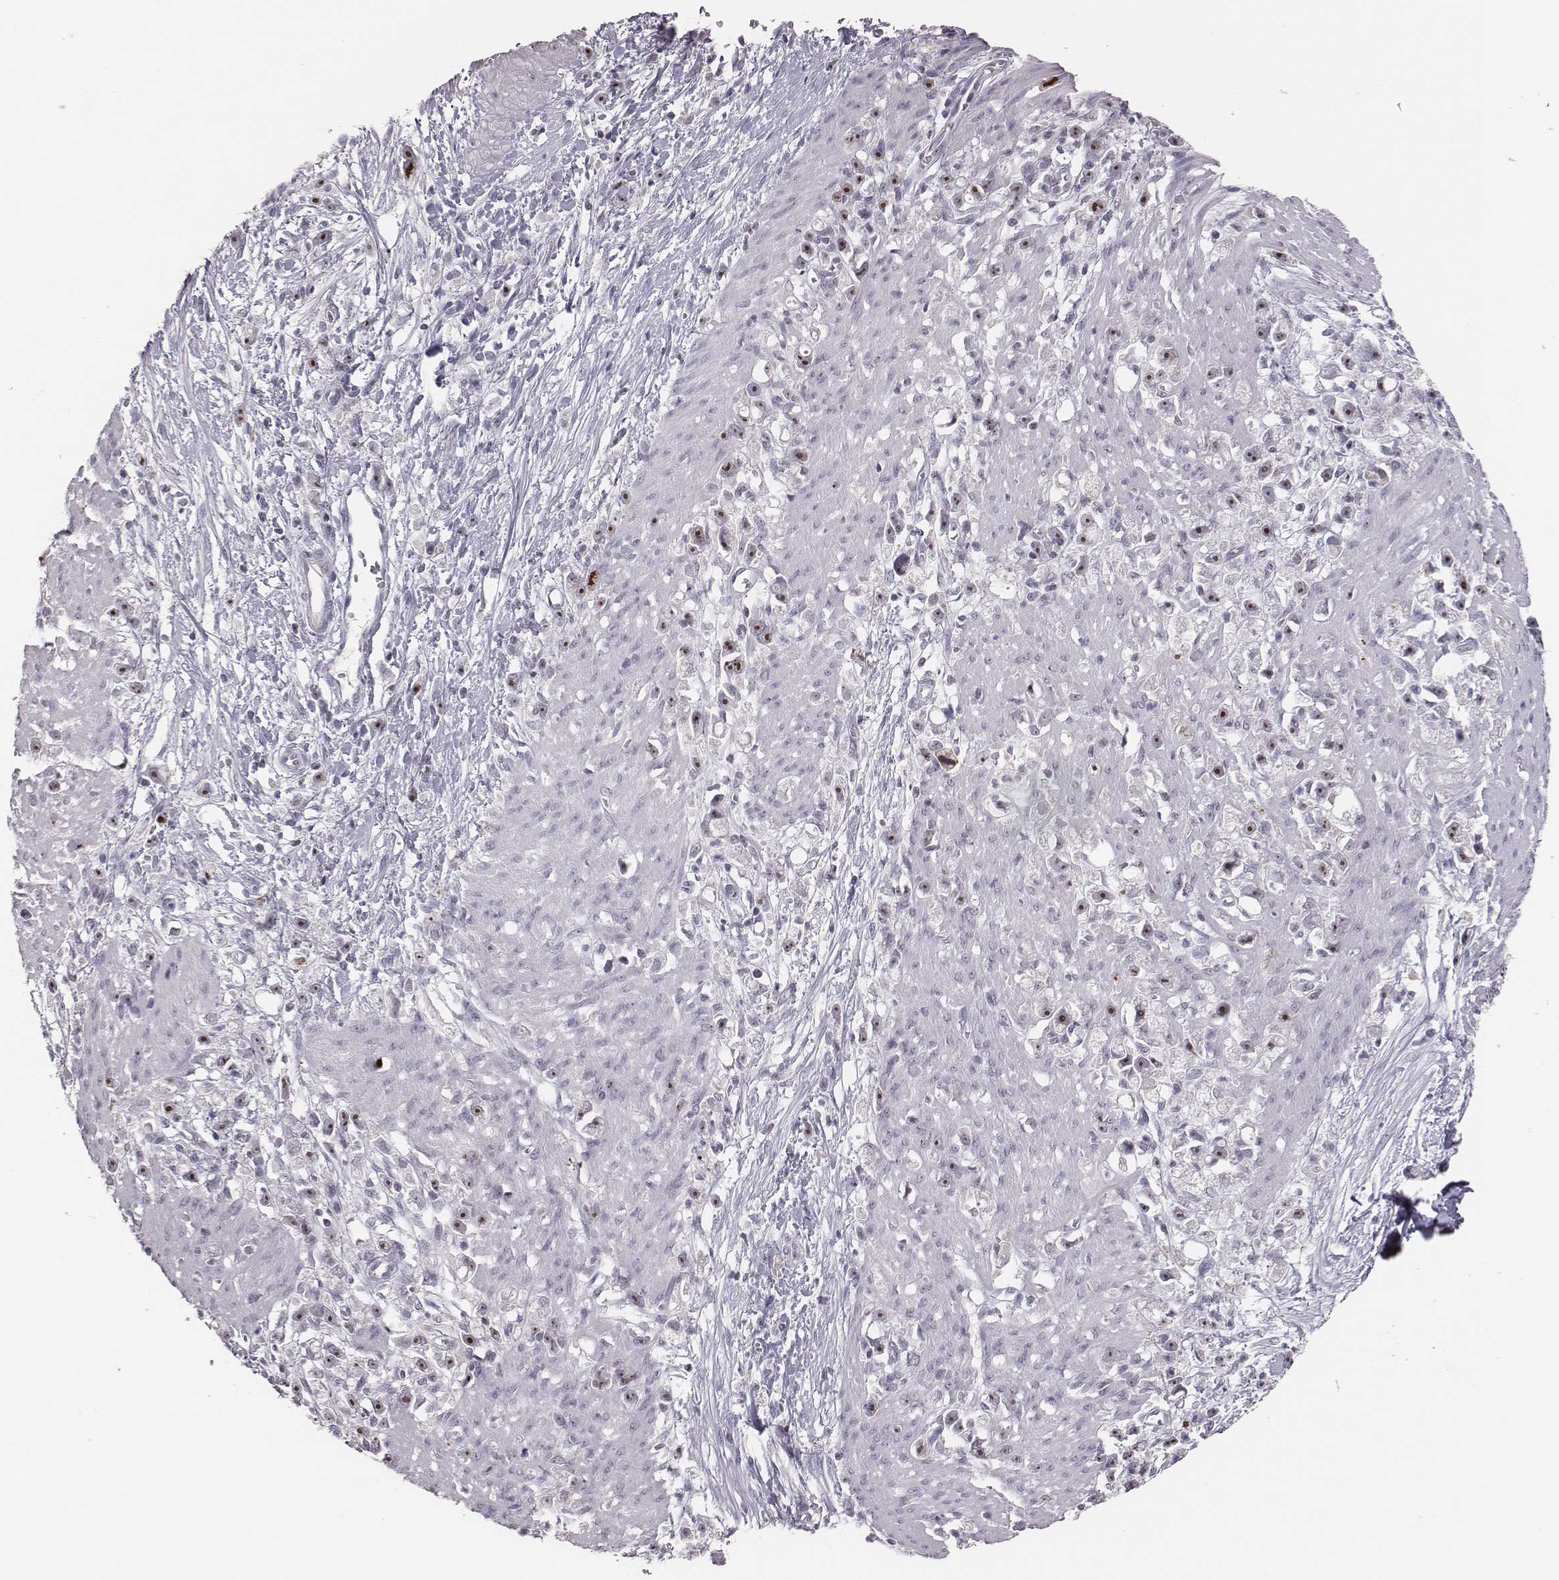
{"staining": {"intensity": "strong", "quantity": ">75%", "location": "nuclear"}, "tissue": "stomach cancer", "cell_type": "Tumor cells", "image_type": "cancer", "snomed": [{"axis": "morphology", "description": "Adenocarcinoma, NOS"}, {"axis": "topography", "description": "Stomach"}], "caption": "Protein expression analysis of human stomach cancer reveals strong nuclear expression in about >75% of tumor cells.", "gene": "NIFK", "patient": {"sex": "female", "age": 59}}